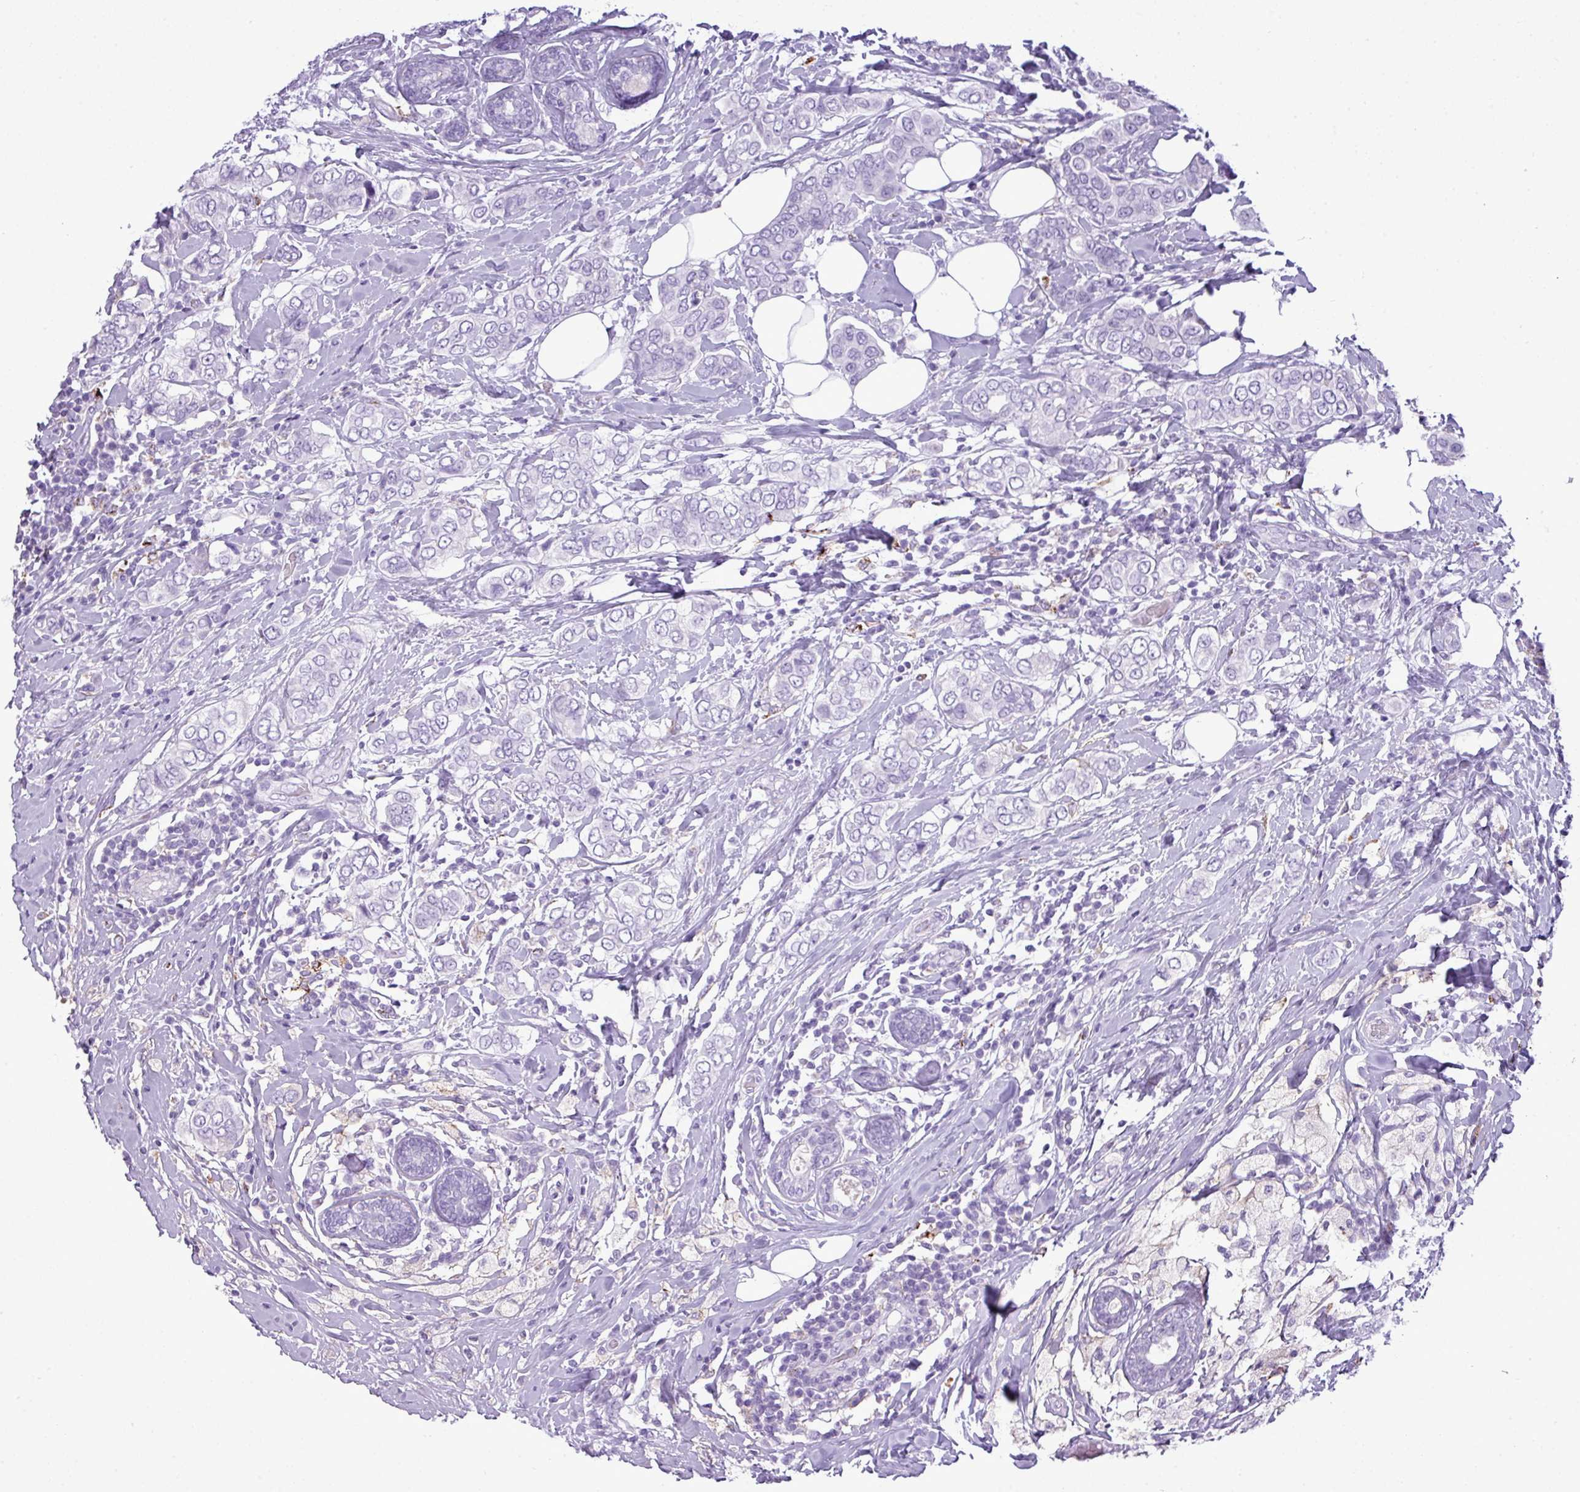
{"staining": {"intensity": "negative", "quantity": "none", "location": "none"}, "tissue": "breast cancer", "cell_type": "Tumor cells", "image_type": "cancer", "snomed": [{"axis": "morphology", "description": "Lobular carcinoma"}, {"axis": "topography", "description": "Breast"}], "caption": "IHC photomicrograph of breast lobular carcinoma stained for a protein (brown), which reveals no expression in tumor cells.", "gene": "RBMXL2", "patient": {"sex": "female", "age": 51}}